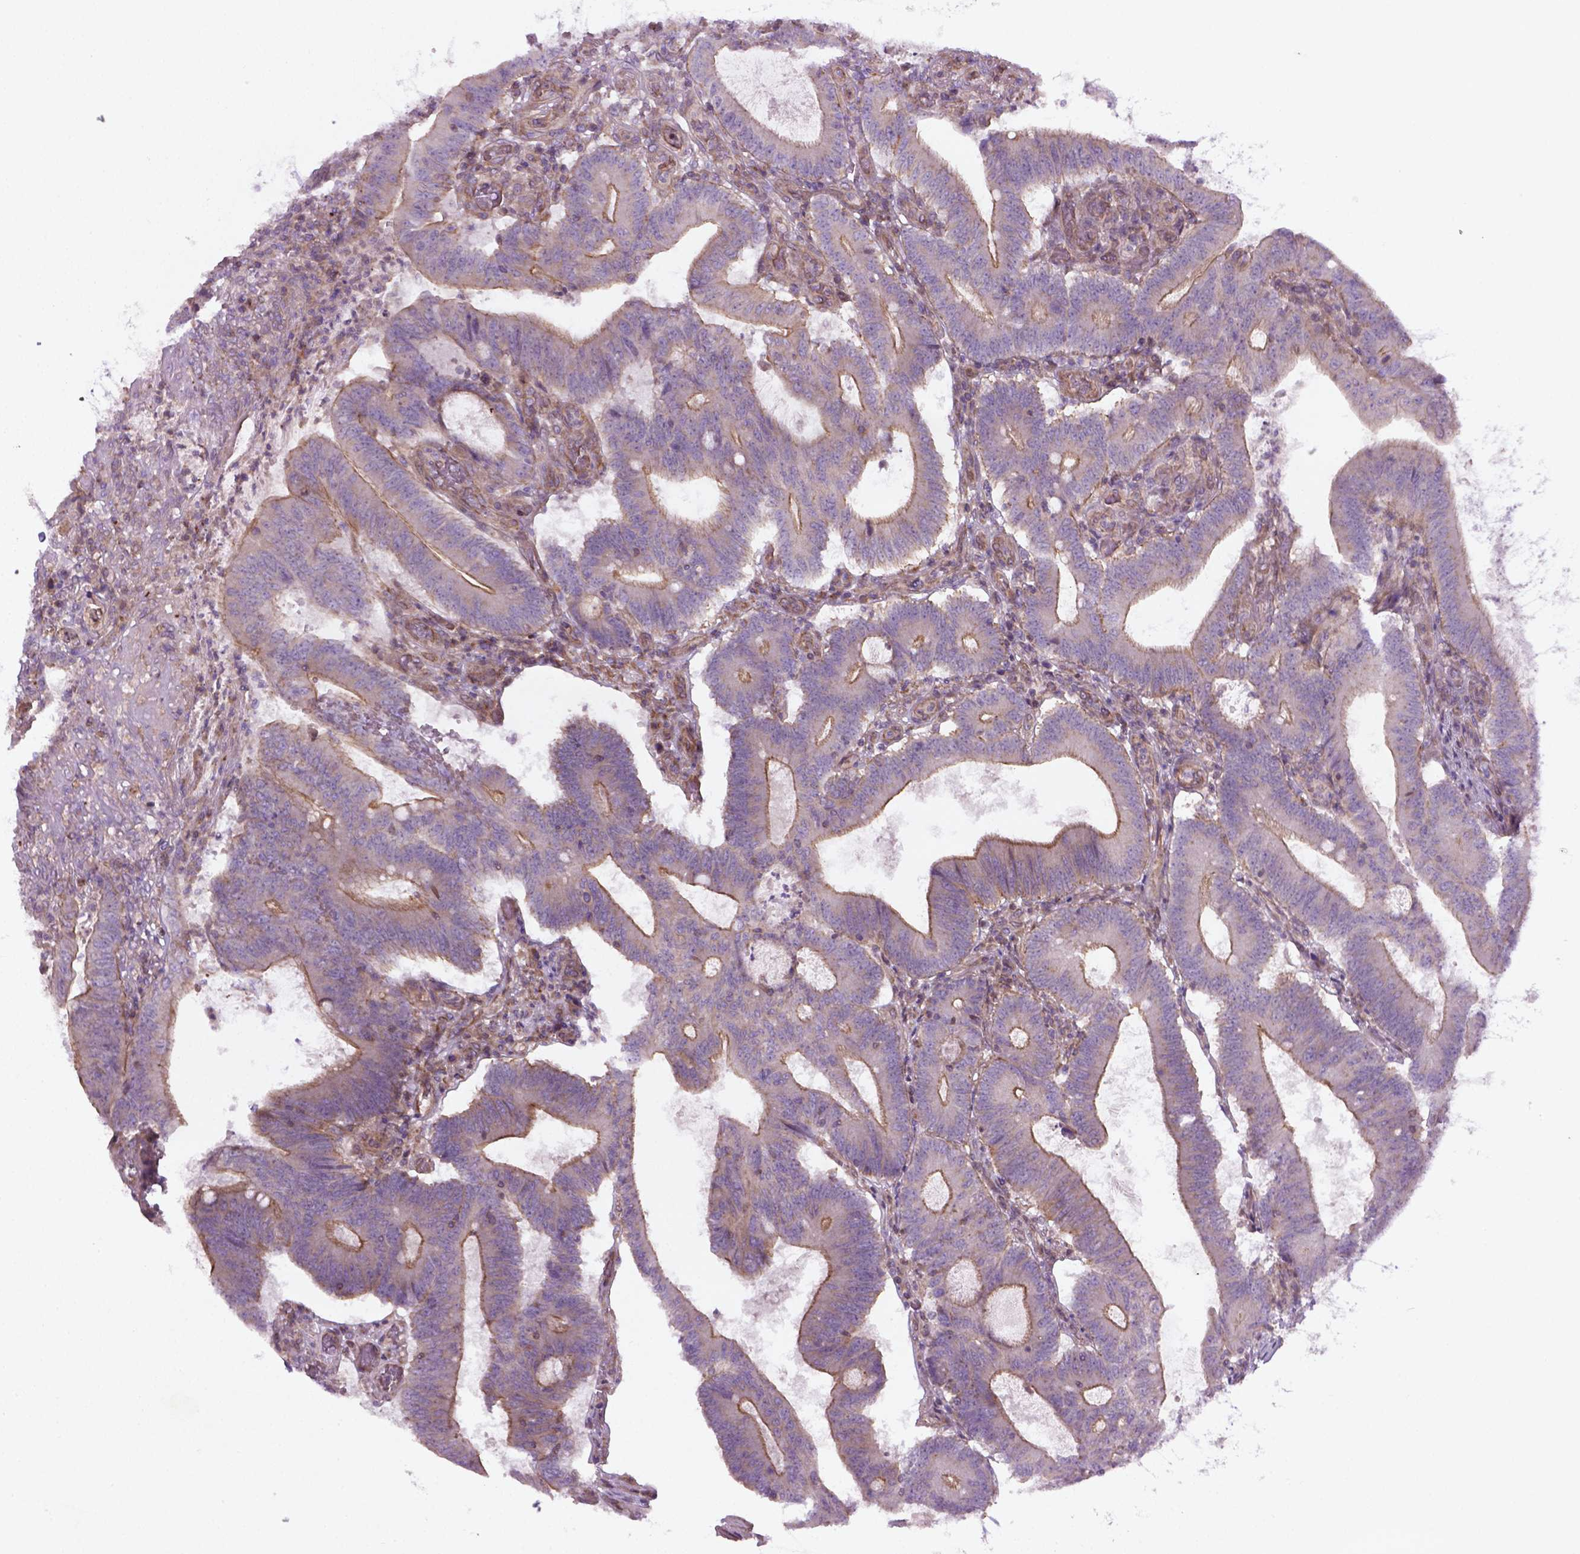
{"staining": {"intensity": "moderate", "quantity": "25%-75%", "location": "cytoplasmic/membranous"}, "tissue": "colorectal cancer", "cell_type": "Tumor cells", "image_type": "cancer", "snomed": [{"axis": "morphology", "description": "Adenocarcinoma, NOS"}, {"axis": "topography", "description": "Colon"}], "caption": "A brown stain shows moderate cytoplasmic/membranous expression of a protein in colorectal cancer (adenocarcinoma) tumor cells.", "gene": "TCHP", "patient": {"sex": "female", "age": 70}}